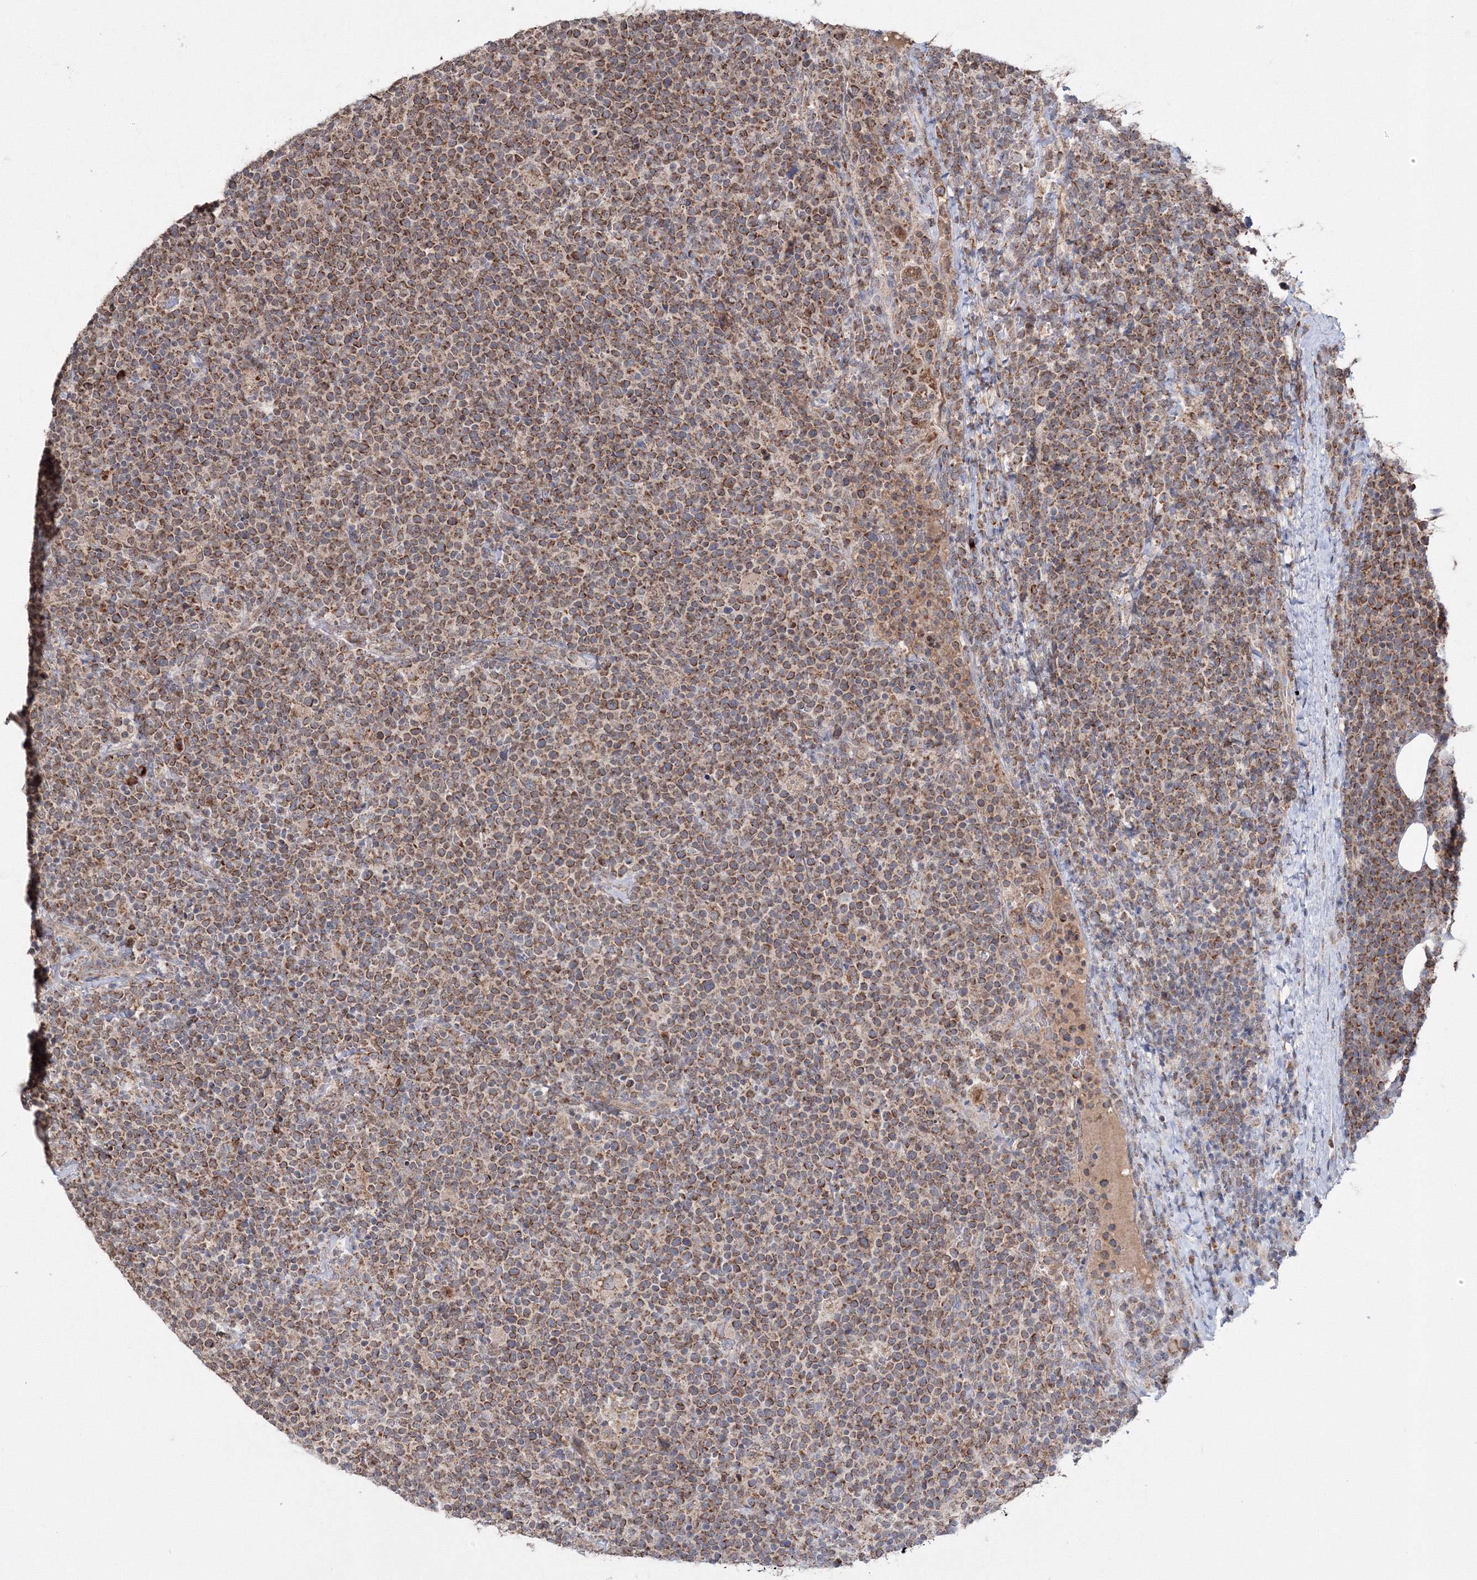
{"staining": {"intensity": "moderate", "quantity": ">75%", "location": "cytoplasmic/membranous"}, "tissue": "lymphoma", "cell_type": "Tumor cells", "image_type": "cancer", "snomed": [{"axis": "morphology", "description": "Malignant lymphoma, non-Hodgkin's type, High grade"}, {"axis": "topography", "description": "Lymph node"}], "caption": "Approximately >75% of tumor cells in human high-grade malignant lymphoma, non-Hodgkin's type display moderate cytoplasmic/membranous protein expression as visualized by brown immunohistochemical staining.", "gene": "PEX13", "patient": {"sex": "male", "age": 61}}